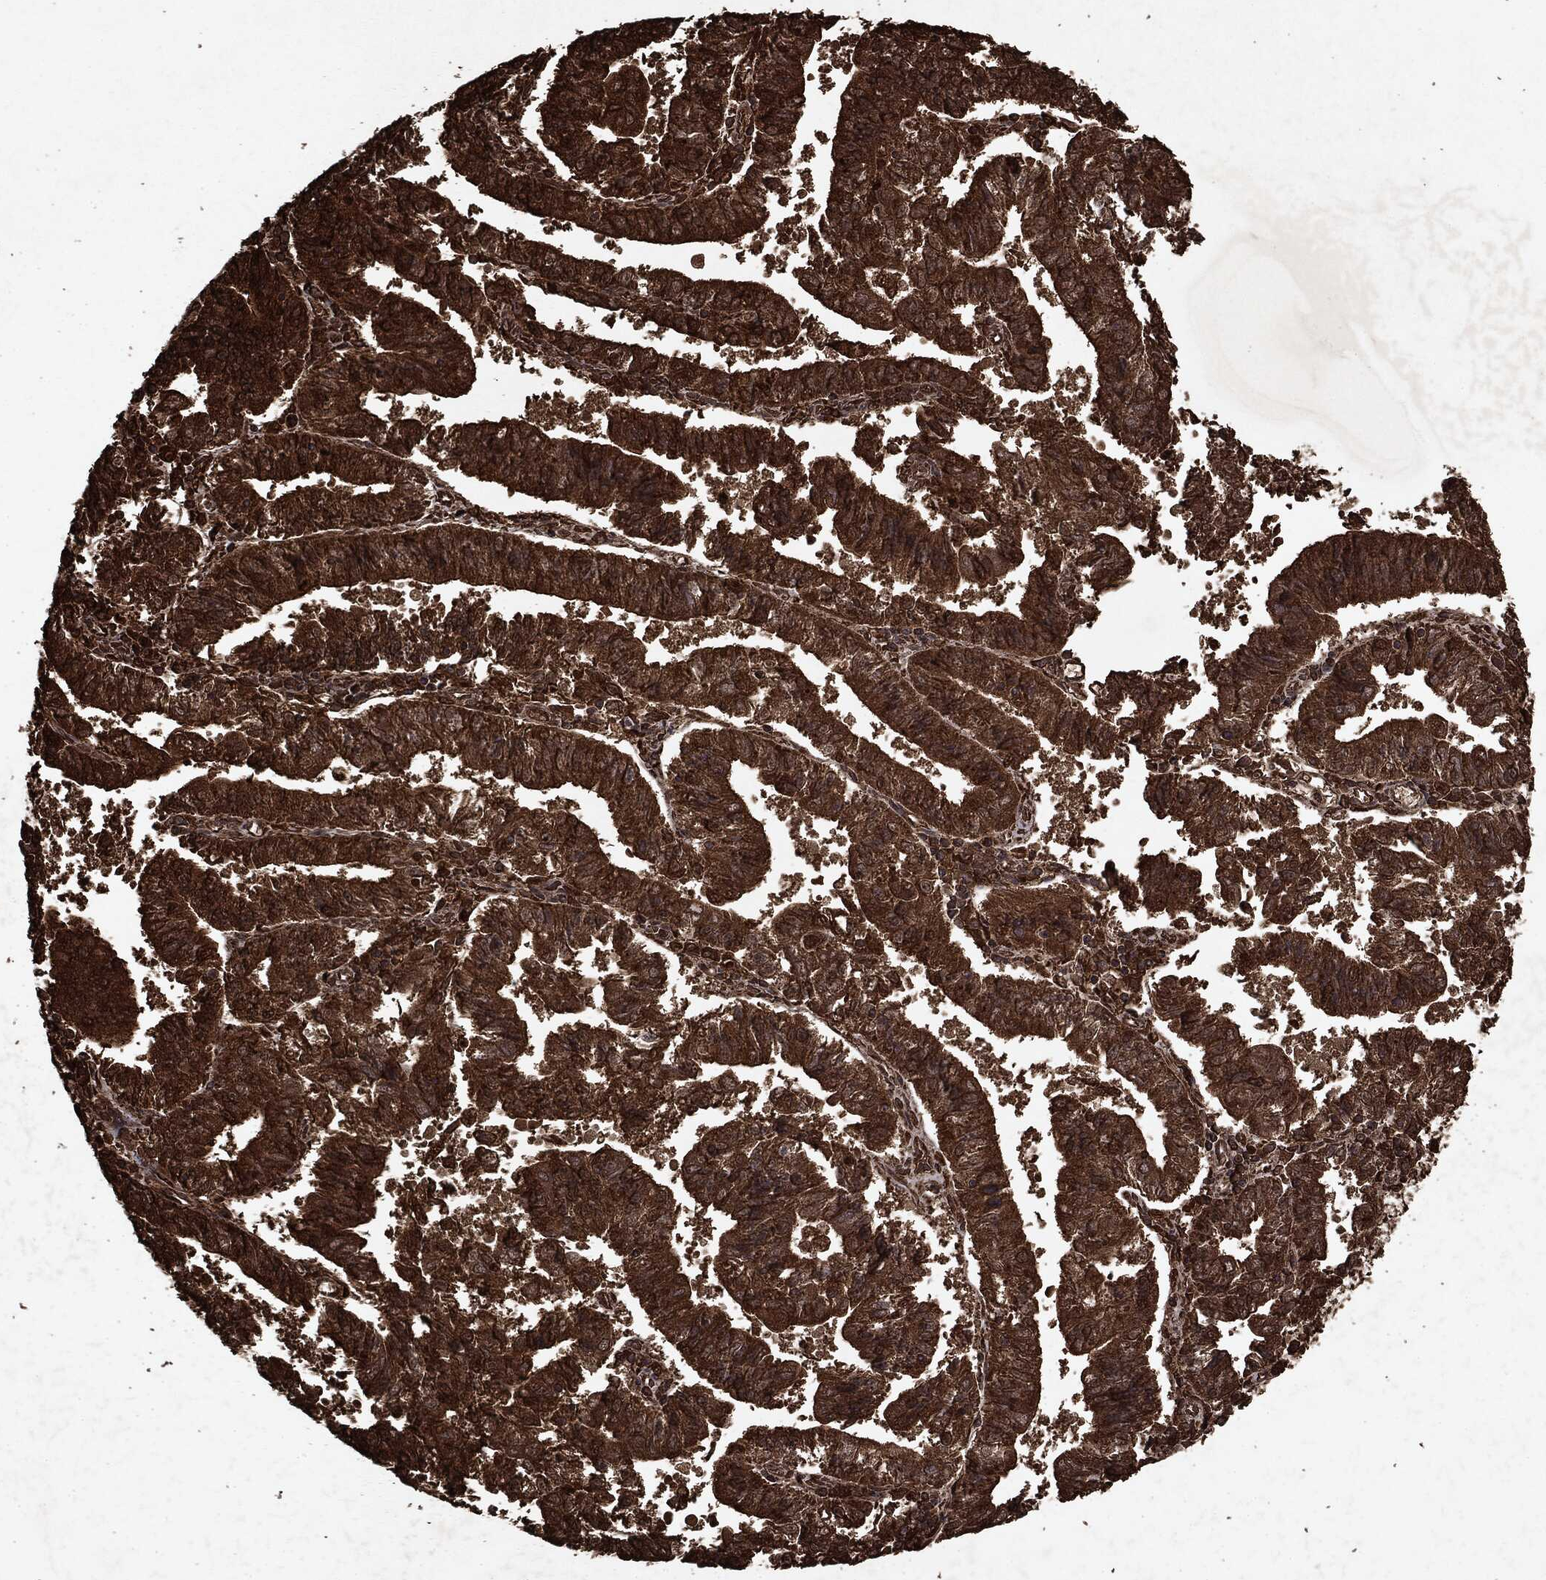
{"staining": {"intensity": "strong", "quantity": ">75%", "location": "cytoplasmic/membranous"}, "tissue": "endometrial cancer", "cell_type": "Tumor cells", "image_type": "cancer", "snomed": [{"axis": "morphology", "description": "Adenocarcinoma, NOS"}, {"axis": "topography", "description": "Endometrium"}], "caption": "Protein expression by IHC demonstrates strong cytoplasmic/membranous expression in approximately >75% of tumor cells in endometrial cancer (adenocarcinoma).", "gene": "ARAF", "patient": {"sex": "female", "age": 82}}